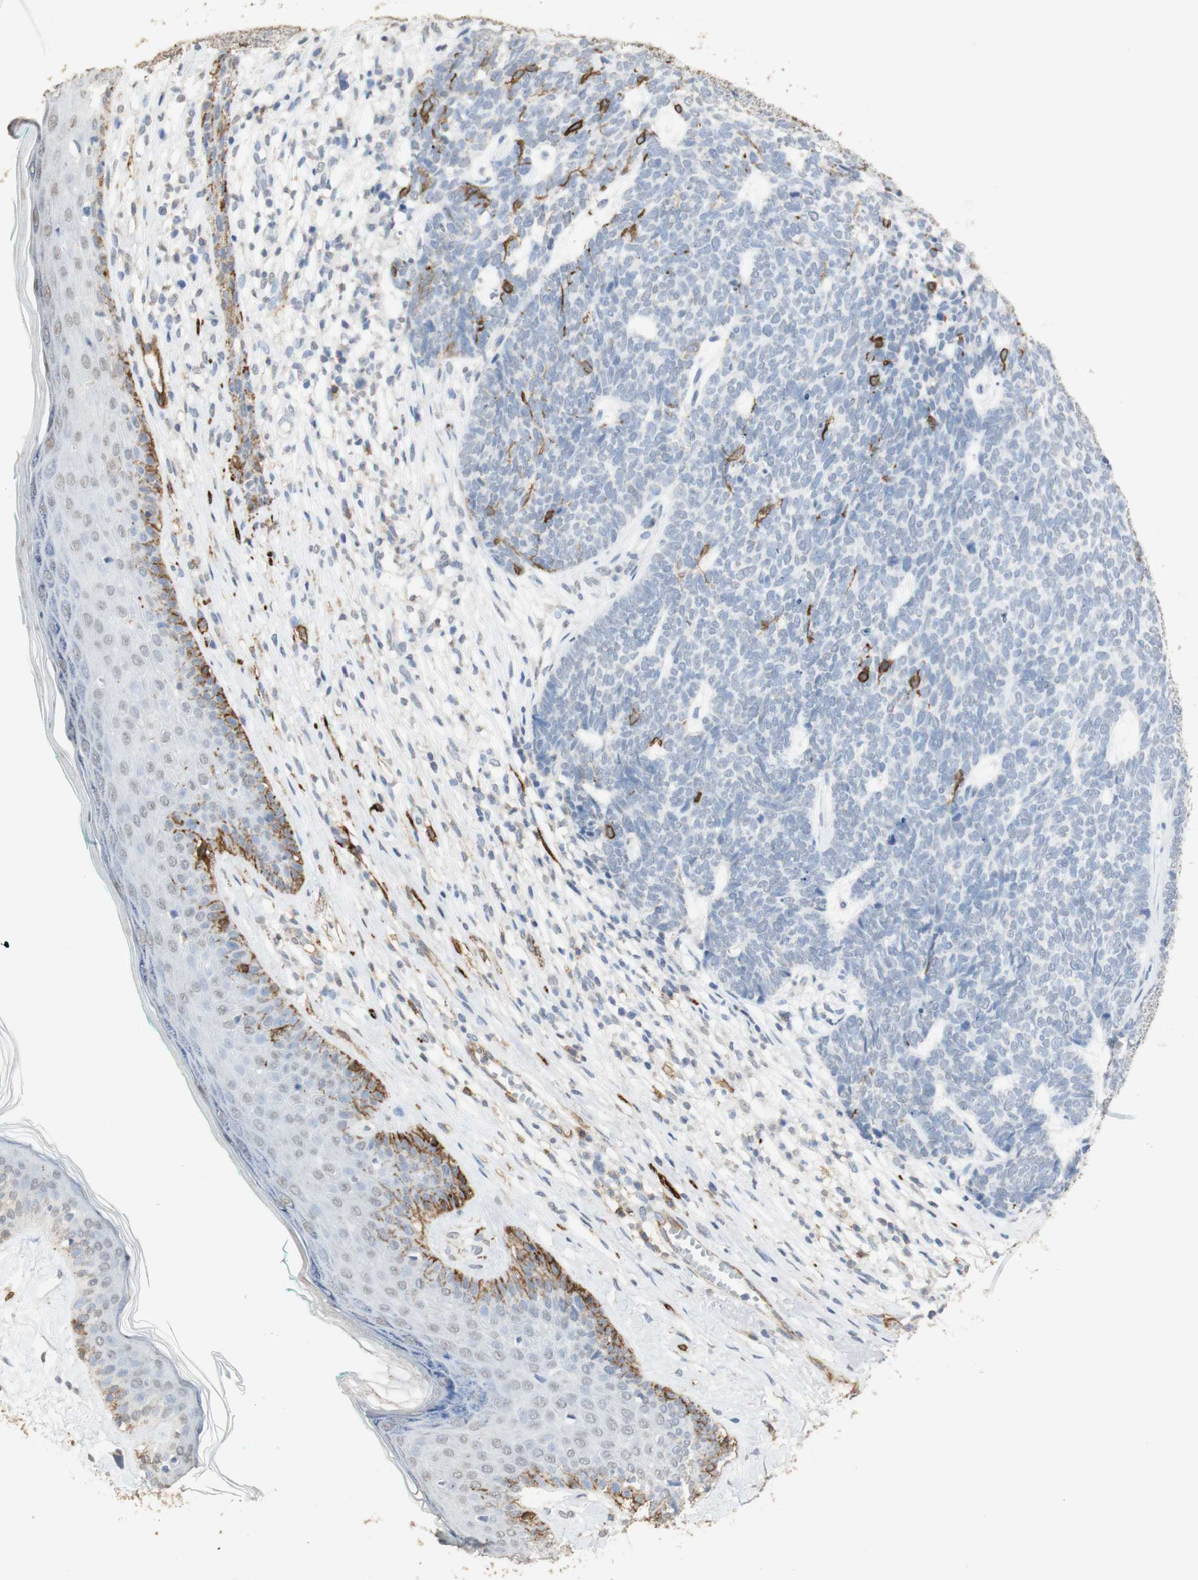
{"staining": {"intensity": "moderate", "quantity": "<25%", "location": "cytoplasmic/membranous"}, "tissue": "skin cancer", "cell_type": "Tumor cells", "image_type": "cancer", "snomed": [{"axis": "morphology", "description": "Basal cell carcinoma"}, {"axis": "topography", "description": "Skin"}], "caption": "Immunohistochemistry of skin cancer displays low levels of moderate cytoplasmic/membranous staining in about <25% of tumor cells.", "gene": "L1CAM", "patient": {"sex": "female", "age": 84}}